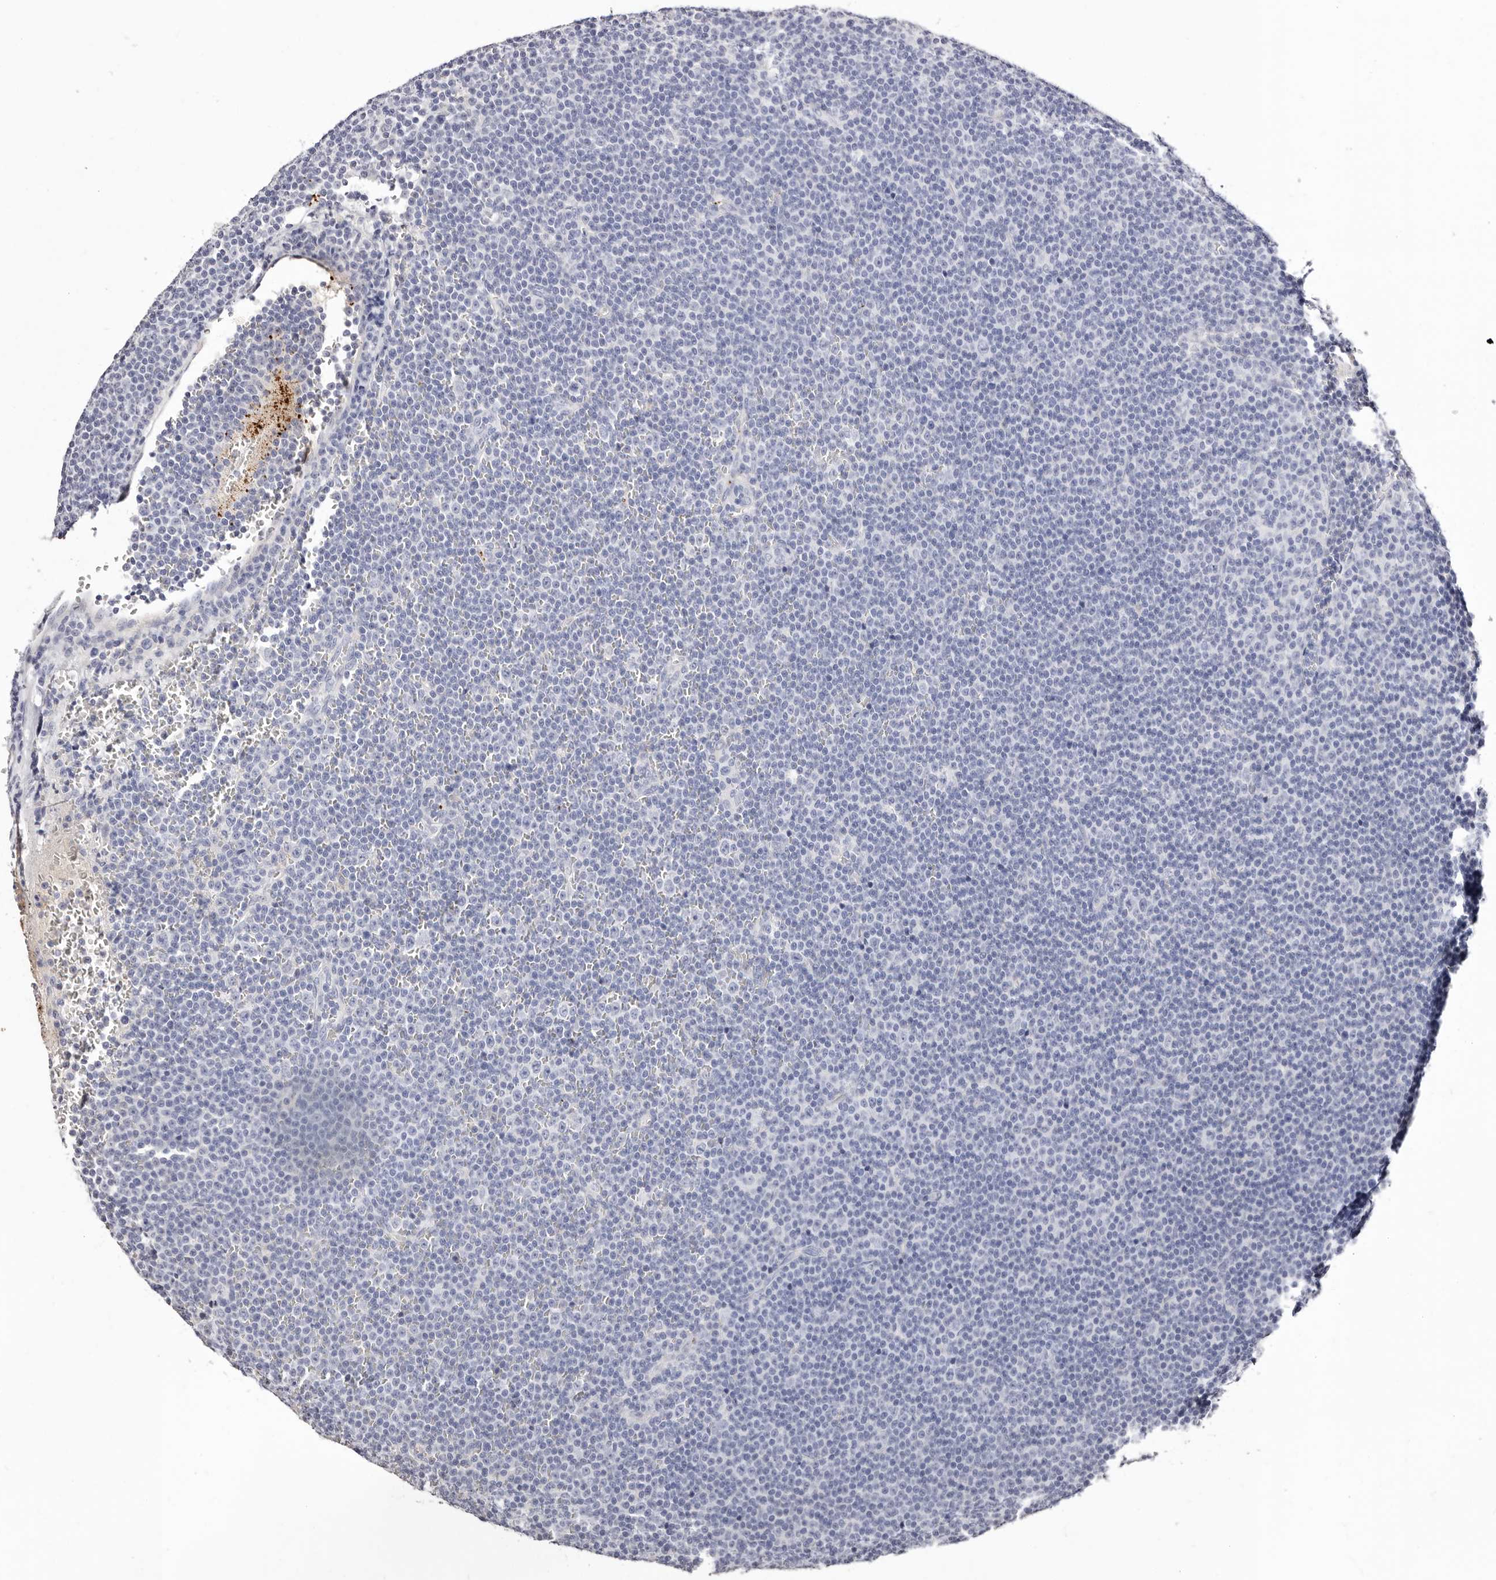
{"staining": {"intensity": "negative", "quantity": "none", "location": "none"}, "tissue": "lymphoma", "cell_type": "Tumor cells", "image_type": "cancer", "snomed": [{"axis": "morphology", "description": "Malignant lymphoma, non-Hodgkin's type, Low grade"}, {"axis": "topography", "description": "Lymph node"}], "caption": "This is an immunohistochemistry histopathology image of low-grade malignant lymphoma, non-Hodgkin's type. There is no expression in tumor cells.", "gene": "PF4", "patient": {"sex": "female", "age": 67}}